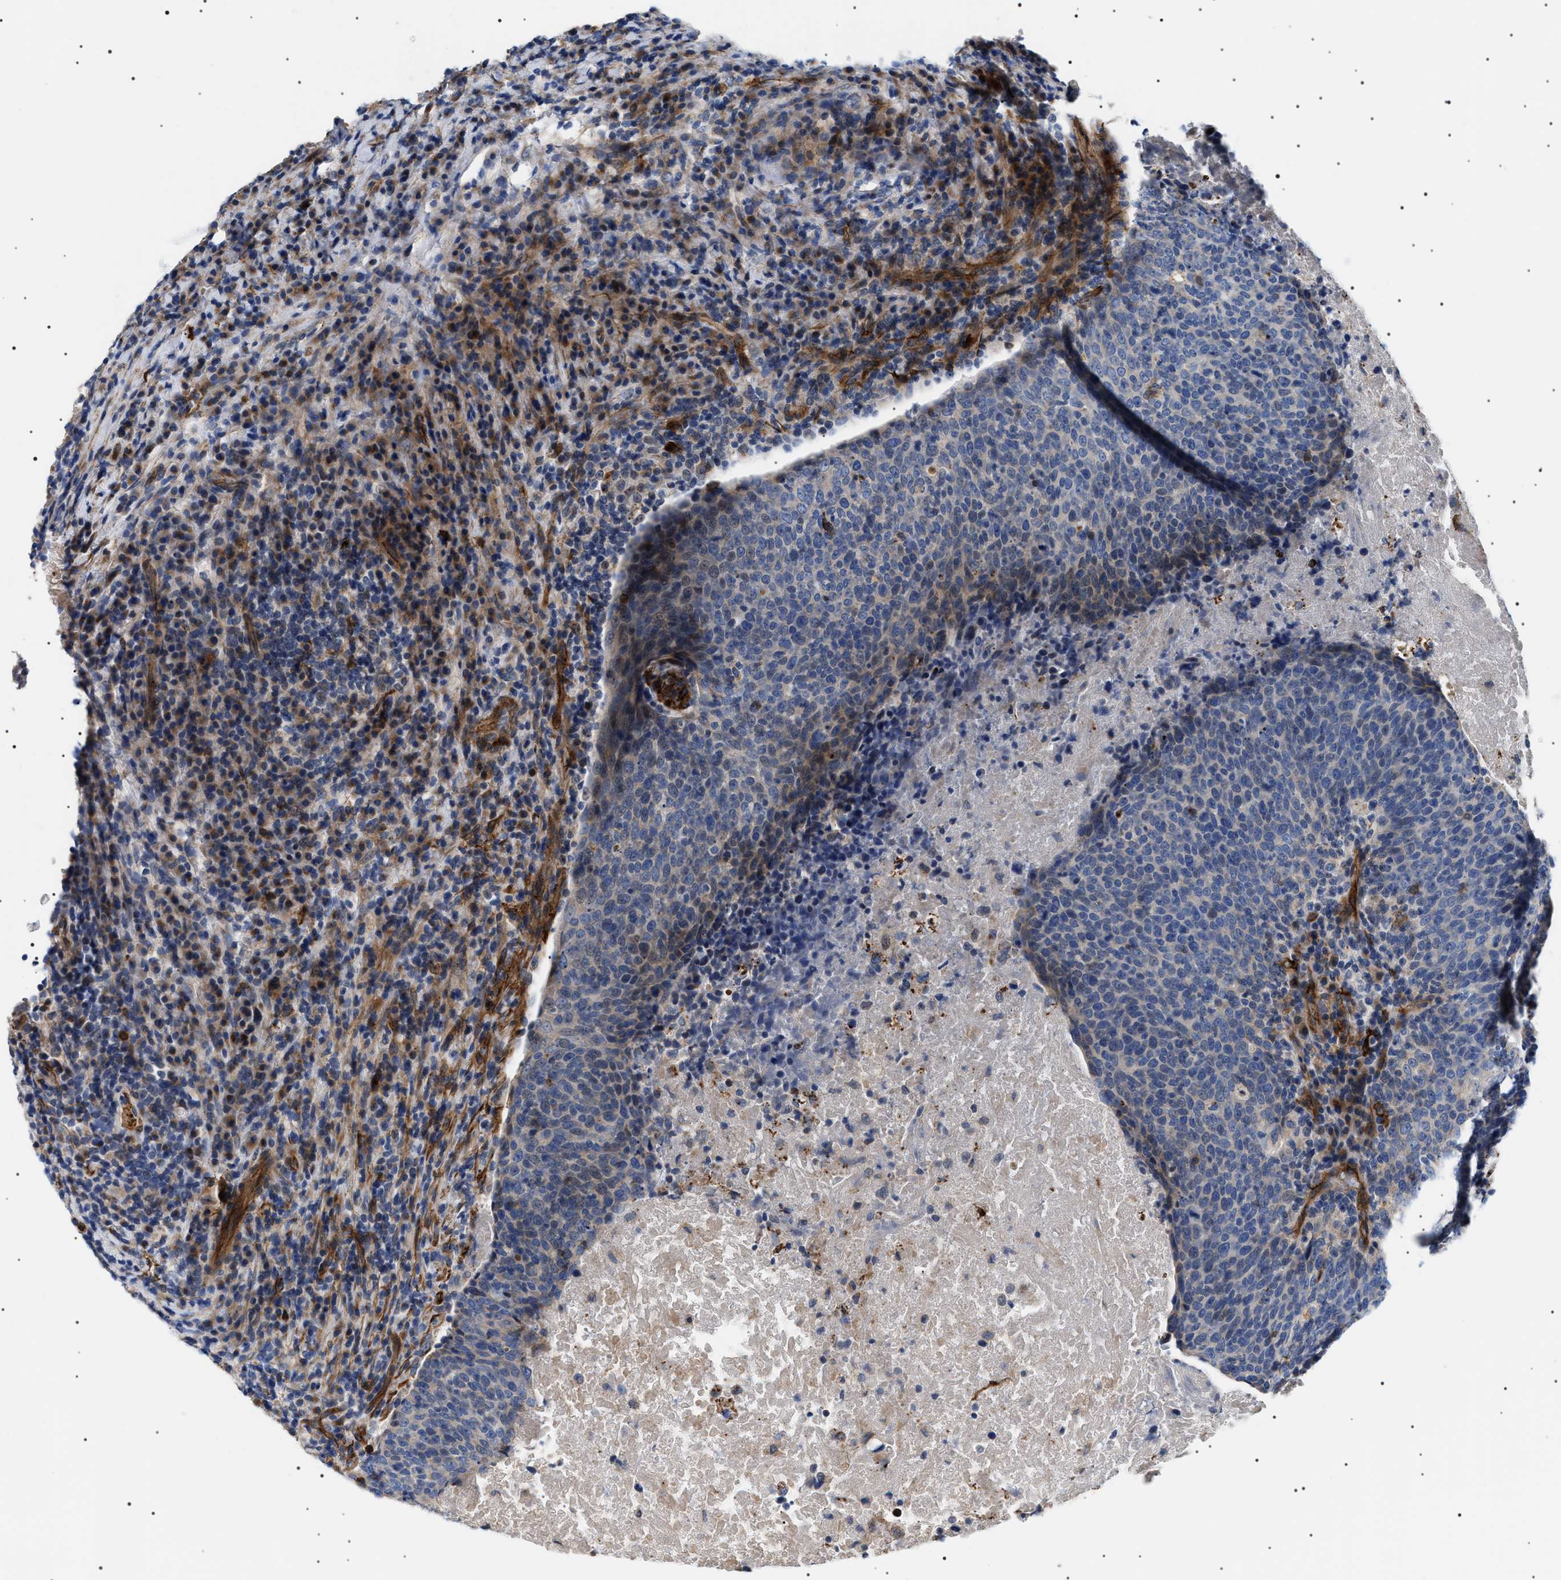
{"staining": {"intensity": "weak", "quantity": "<25%", "location": "cytoplasmic/membranous"}, "tissue": "head and neck cancer", "cell_type": "Tumor cells", "image_type": "cancer", "snomed": [{"axis": "morphology", "description": "Squamous cell carcinoma, NOS"}, {"axis": "morphology", "description": "Squamous cell carcinoma, metastatic, NOS"}, {"axis": "topography", "description": "Lymph node"}, {"axis": "topography", "description": "Head-Neck"}], "caption": "DAB immunohistochemical staining of head and neck cancer exhibits no significant staining in tumor cells.", "gene": "TMEM222", "patient": {"sex": "male", "age": 62}}